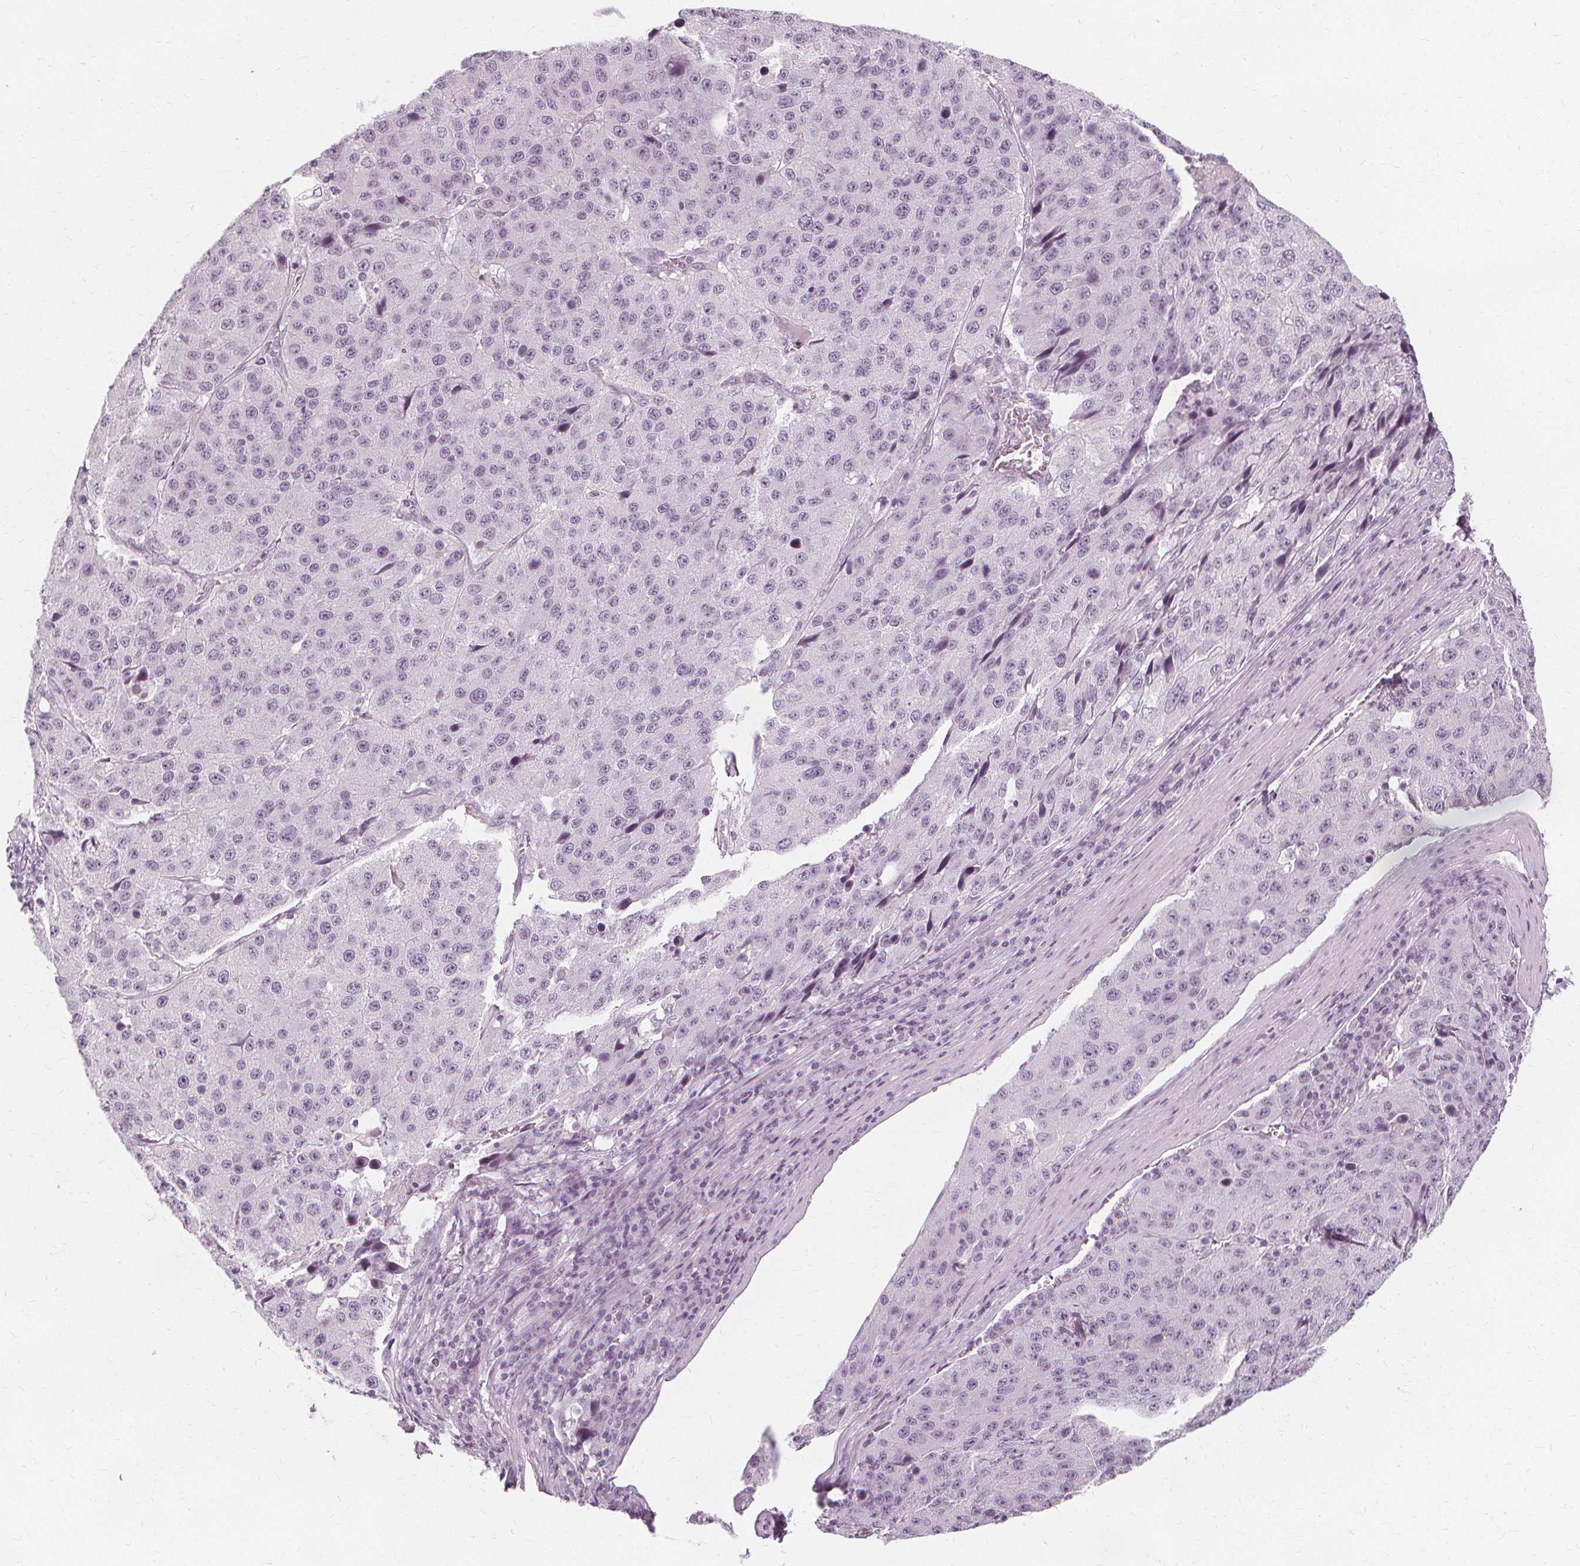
{"staining": {"intensity": "negative", "quantity": "none", "location": "none"}, "tissue": "stomach cancer", "cell_type": "Tumor cells", "image_type": "cancer", "snomed": [{"axis": "morphology", "description": "Adenocarcinoma, NOS"}, {"axis": "topography", "description": "Stomach"}], "caption": "A photomicrograph of human stomach cancer (adenocarcinoma) is negative for staining in tumor cells.", "gene": "NXPE1", "patient": {"sex": "male", "age": 71}}